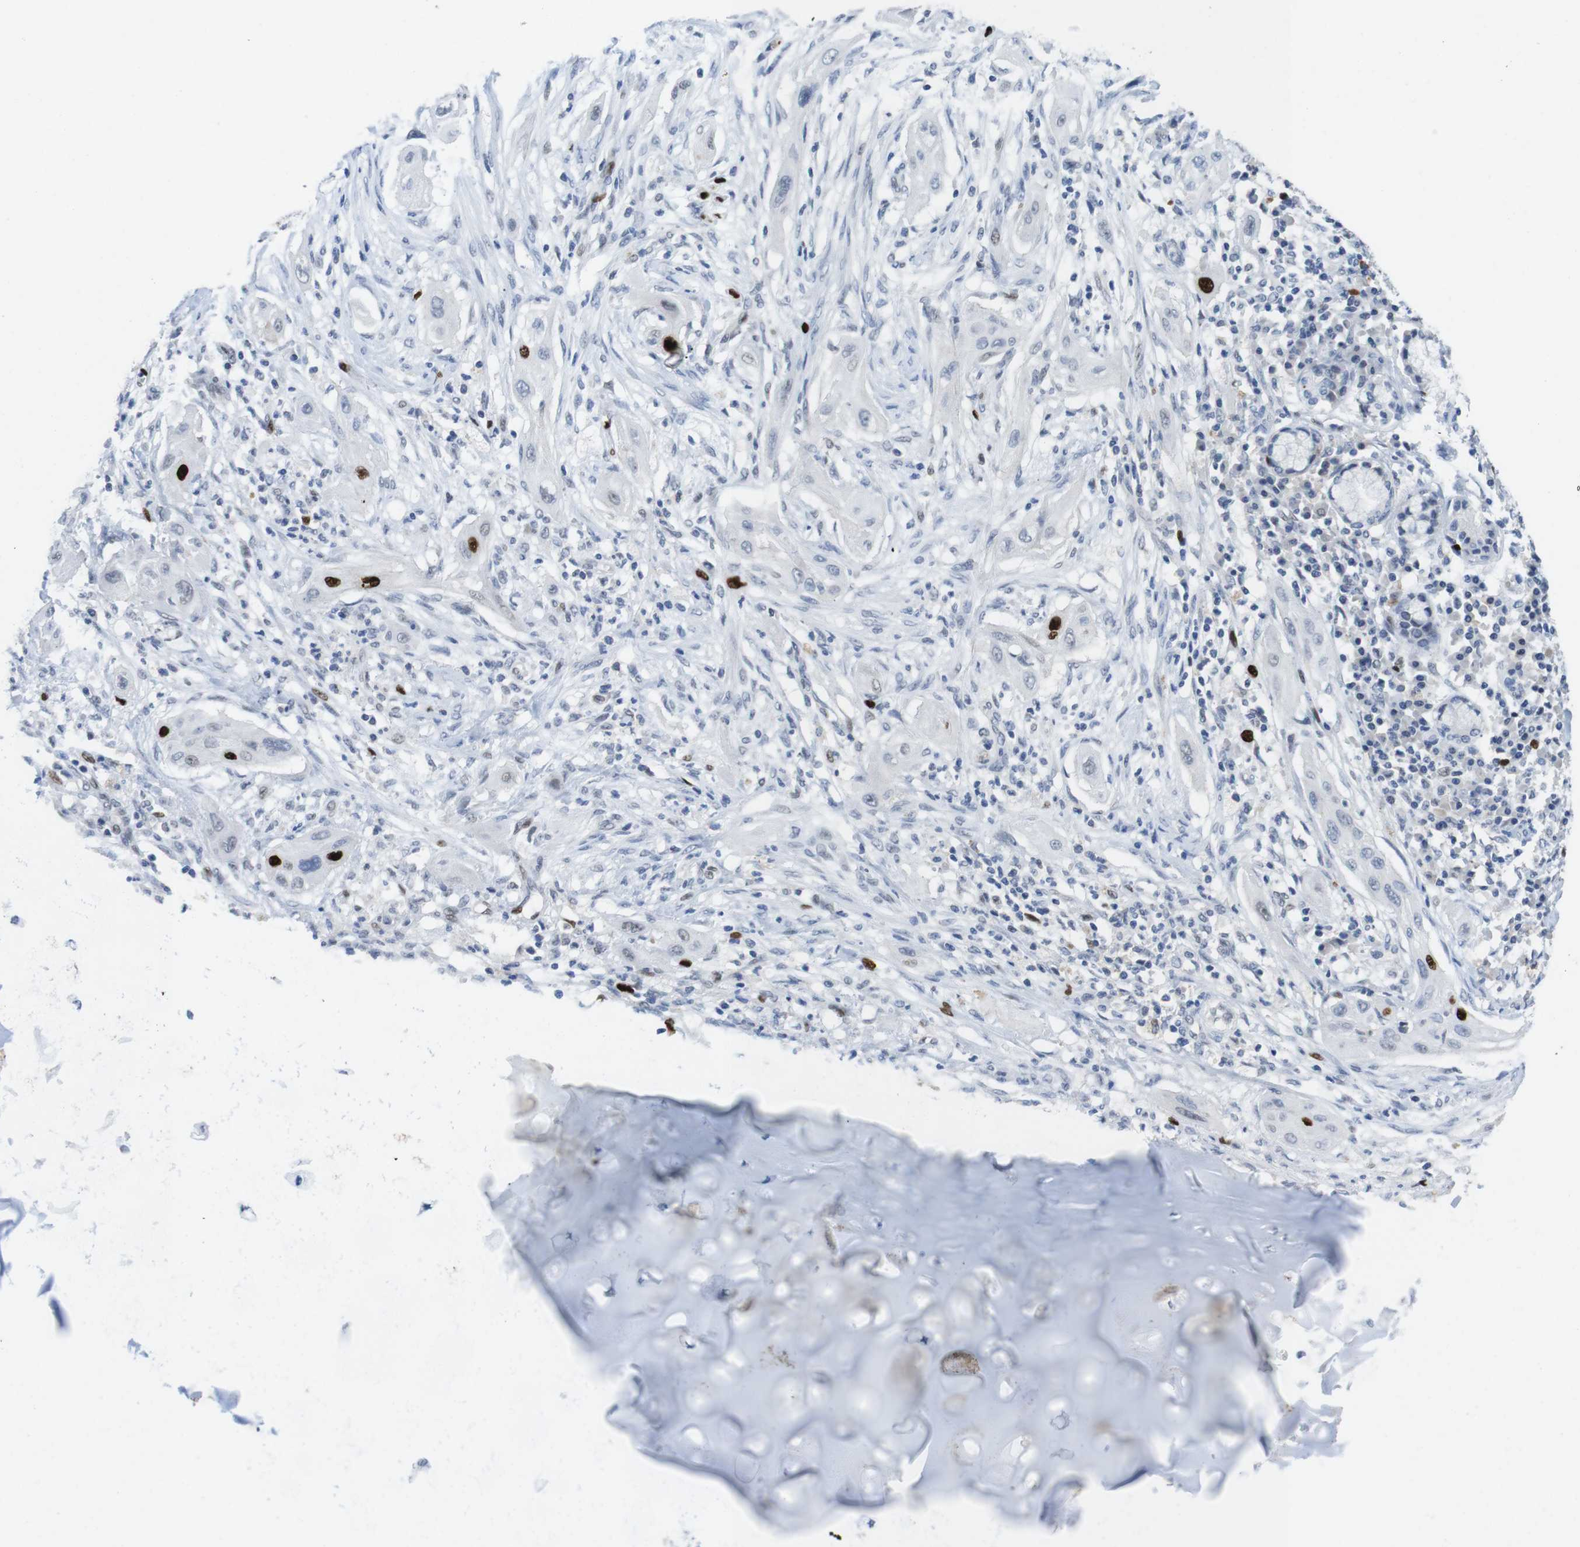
{"staining": {"intensity": "strong", "quantity": "<25%", "location": "nuclear"}, "tissue": "lung cancer", "cell_type": "Tumor cells", "image_type": "cancer", "snomed": [{"axis": "morphology", "description": "Squamous cell carcinoma, NOS"}, {"axis": "topography", "description": "Lung"}], "caption": "A high-resolution photomicrograph shows IHC staining of lung squamous cell carcinoma, which displays strong nuclear expression in about <25% of tumor cells.", "gene": "KPNA2", "patient": {"sex": "female", "age": 47}}